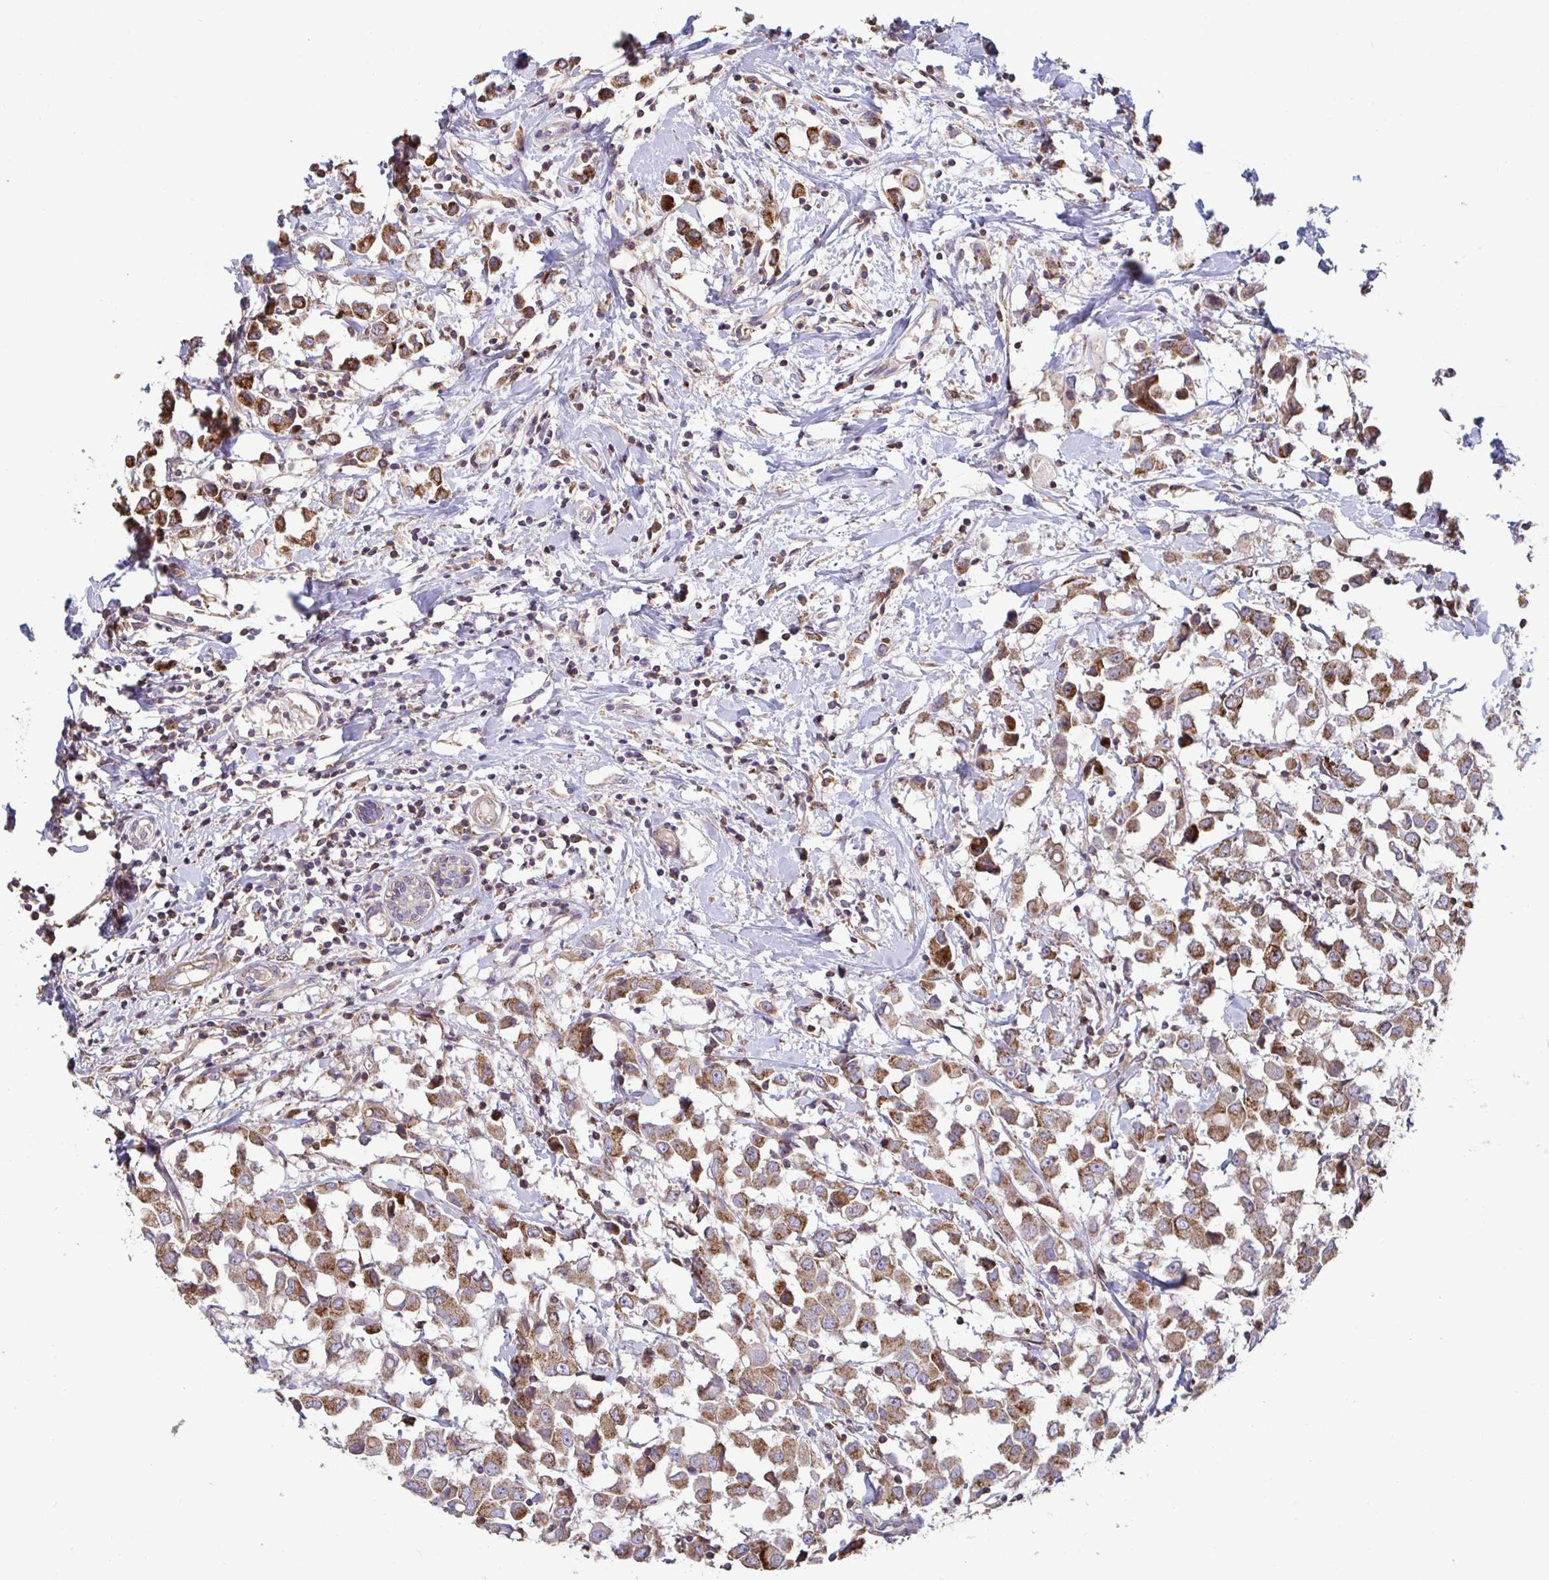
{"staining": {"intensity": "moderate", "quantity": ">75%", "location": "cytoplasmic/membranous"}, "tissue": "breast cancer", "cell_type": "Tumor cells", "image_type": "cancer", "snomed": [{"axis": "morphology", "description": "Duct carcinoma"}, {"axis": "topography", "description": "Breast"}], "caption": "Protein expression analysis of breast infiltrating ductal carcinoma shows moderate cytoplasmic/membranous expression in approximately >75% of tumor cells. Nuclei are stained in blue.", "gene": "SPRY1", "patient": {"sex": "female", "age": 61}}